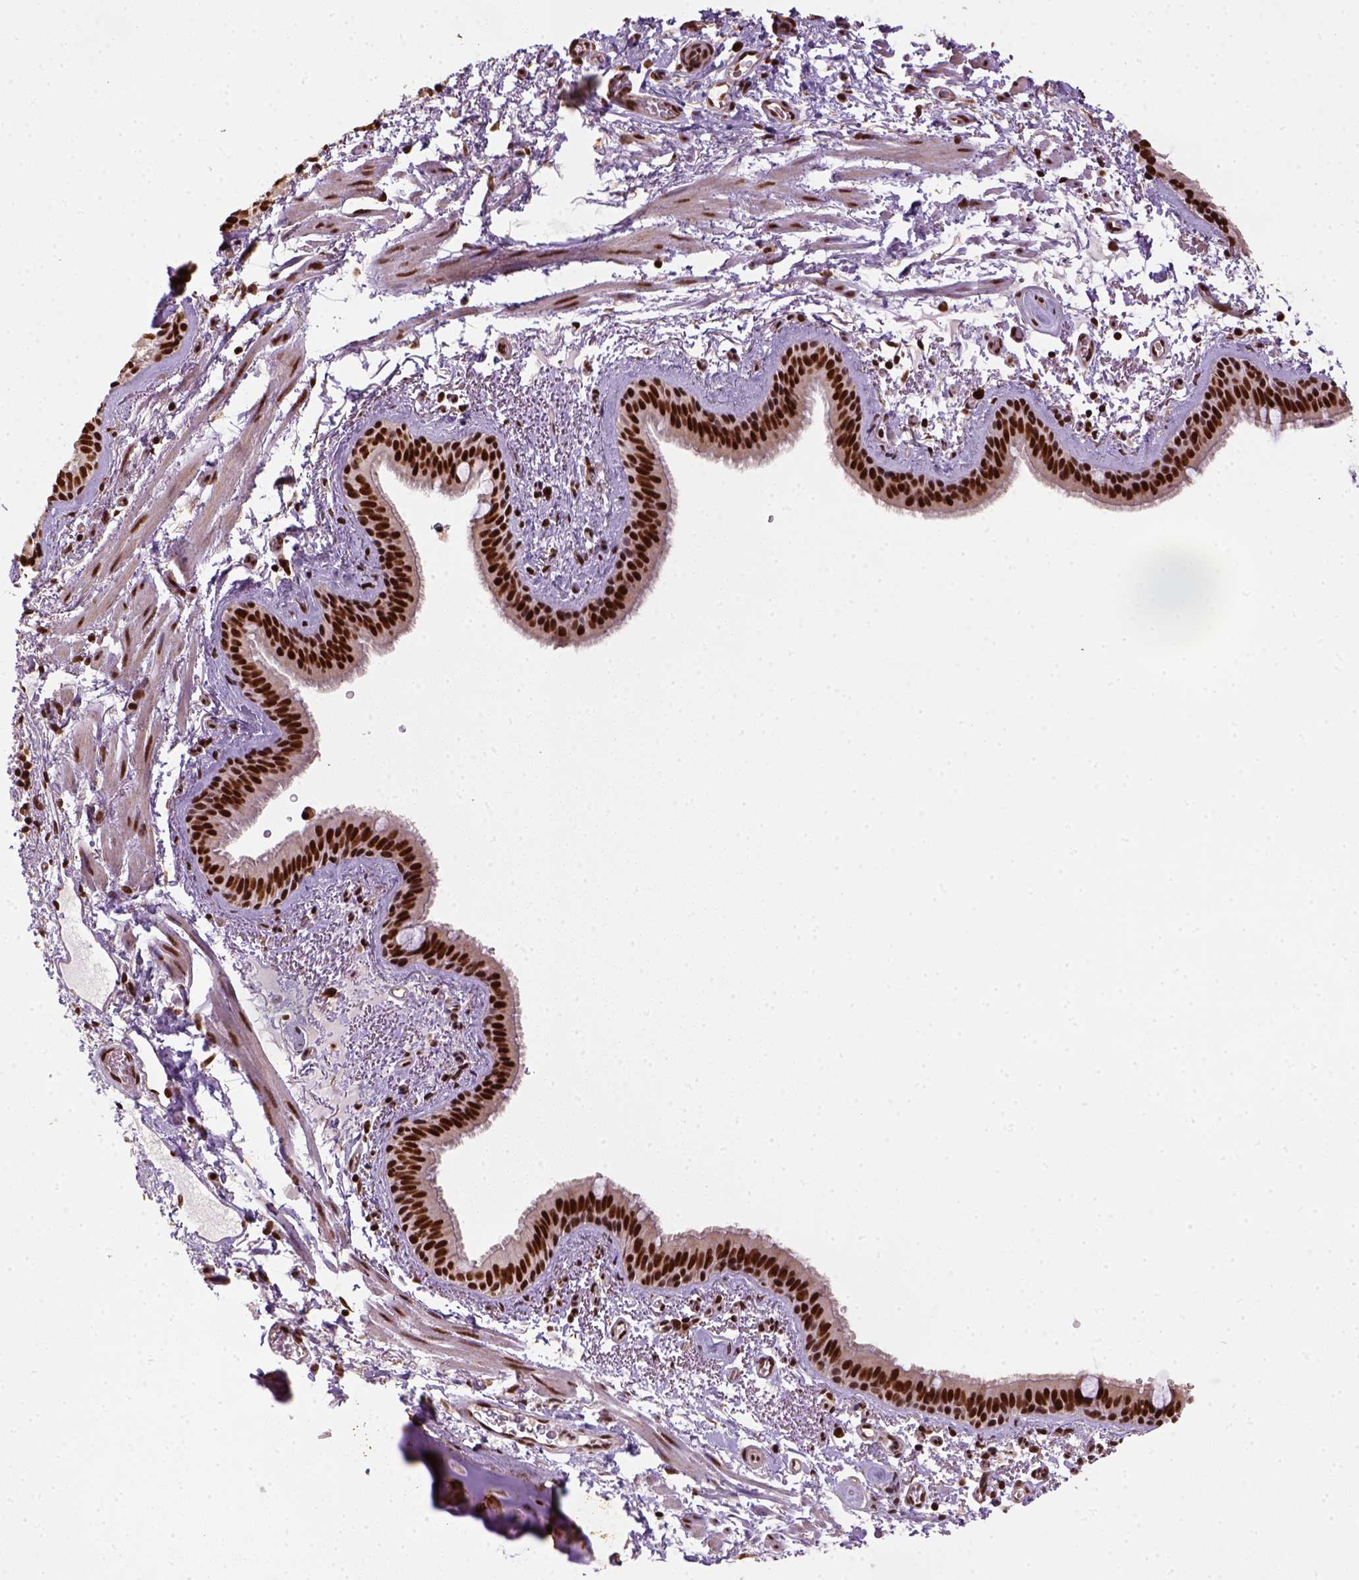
{"staining": {"intensity": "strong", "quantity": ">75%", "location": "nuclear"}, "tissue": "bronchus", "cell_type": "Respiratory epithelial cells", "image_type": "normal", "snomed": [{"axis": "morphology", "description": "Normal tissue, NOS"}, {"axis": "topography", "description": "Bronchus"}], "caption": "Human bronchus stained with a brown dye shows strong nuclear positive staining in about >75% of respiratory epithelial cells.", "gene": "CCAR1", "patient": {"sex": "female", "age": 61}}